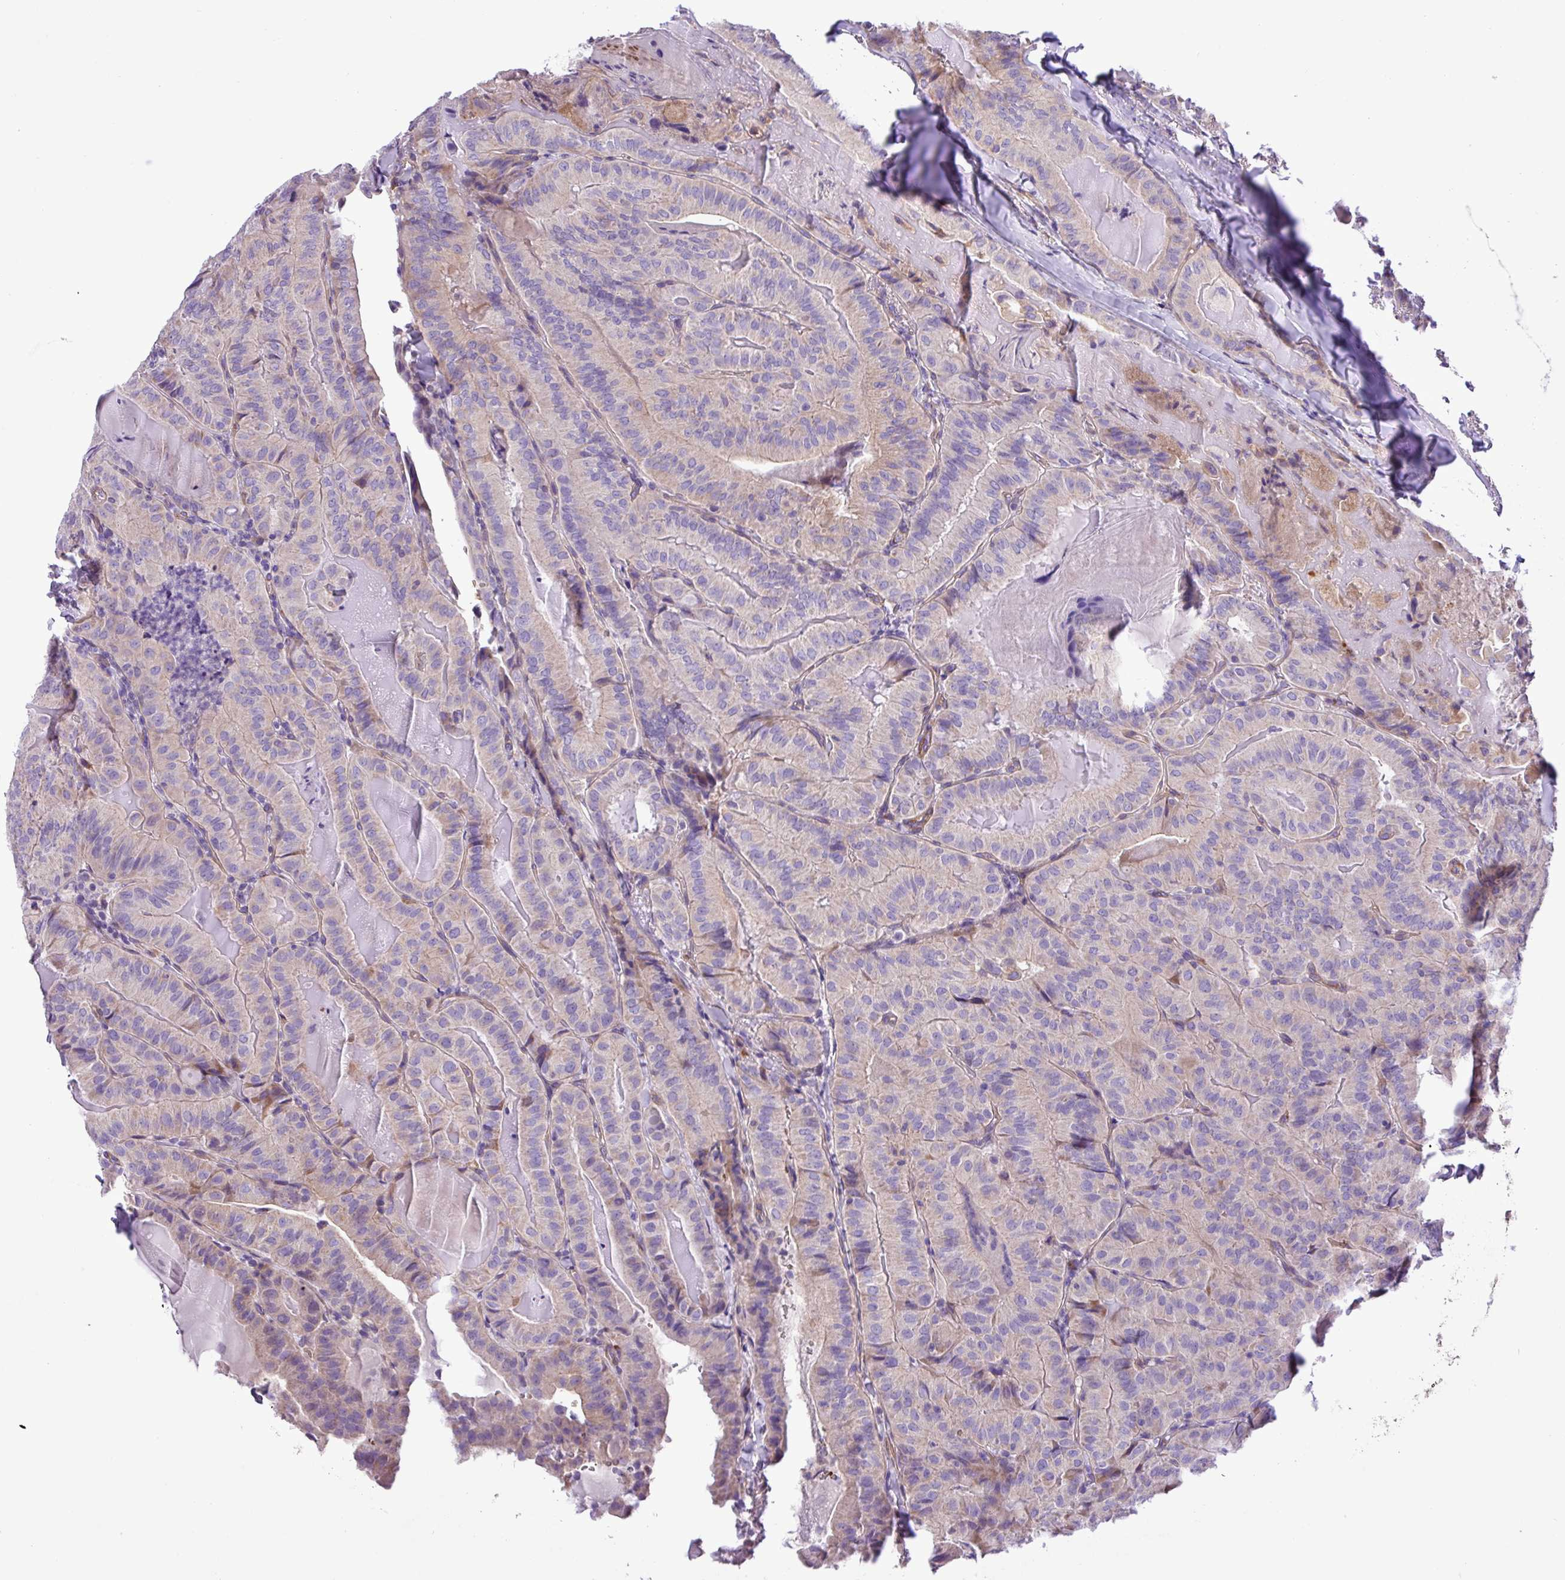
{"staining": {"intensity": "weak", "quantity": "<25%", "location": "cytoplasmic/membranous"}, "tissue": "thyroid cancer", "cell_type": "Tumor cells", "image_type": "cancer", "snomed": [{"axis": "morphology", "description": "Papillary adenocarcinoma, NOS"}, {"axis": "topography", "description": "Thyroid gland"}], "caption": "This is a image of IHC staining of papillary adenocarcinoma (thyroid), which shows no staining in tumor cells. (DAB (3,3'-diaminobenzidine) IHC visualized using brightfield microscopy, high magnification).", "gene": "C11orf91", "patient": {"sex": "female", "age": 68}}